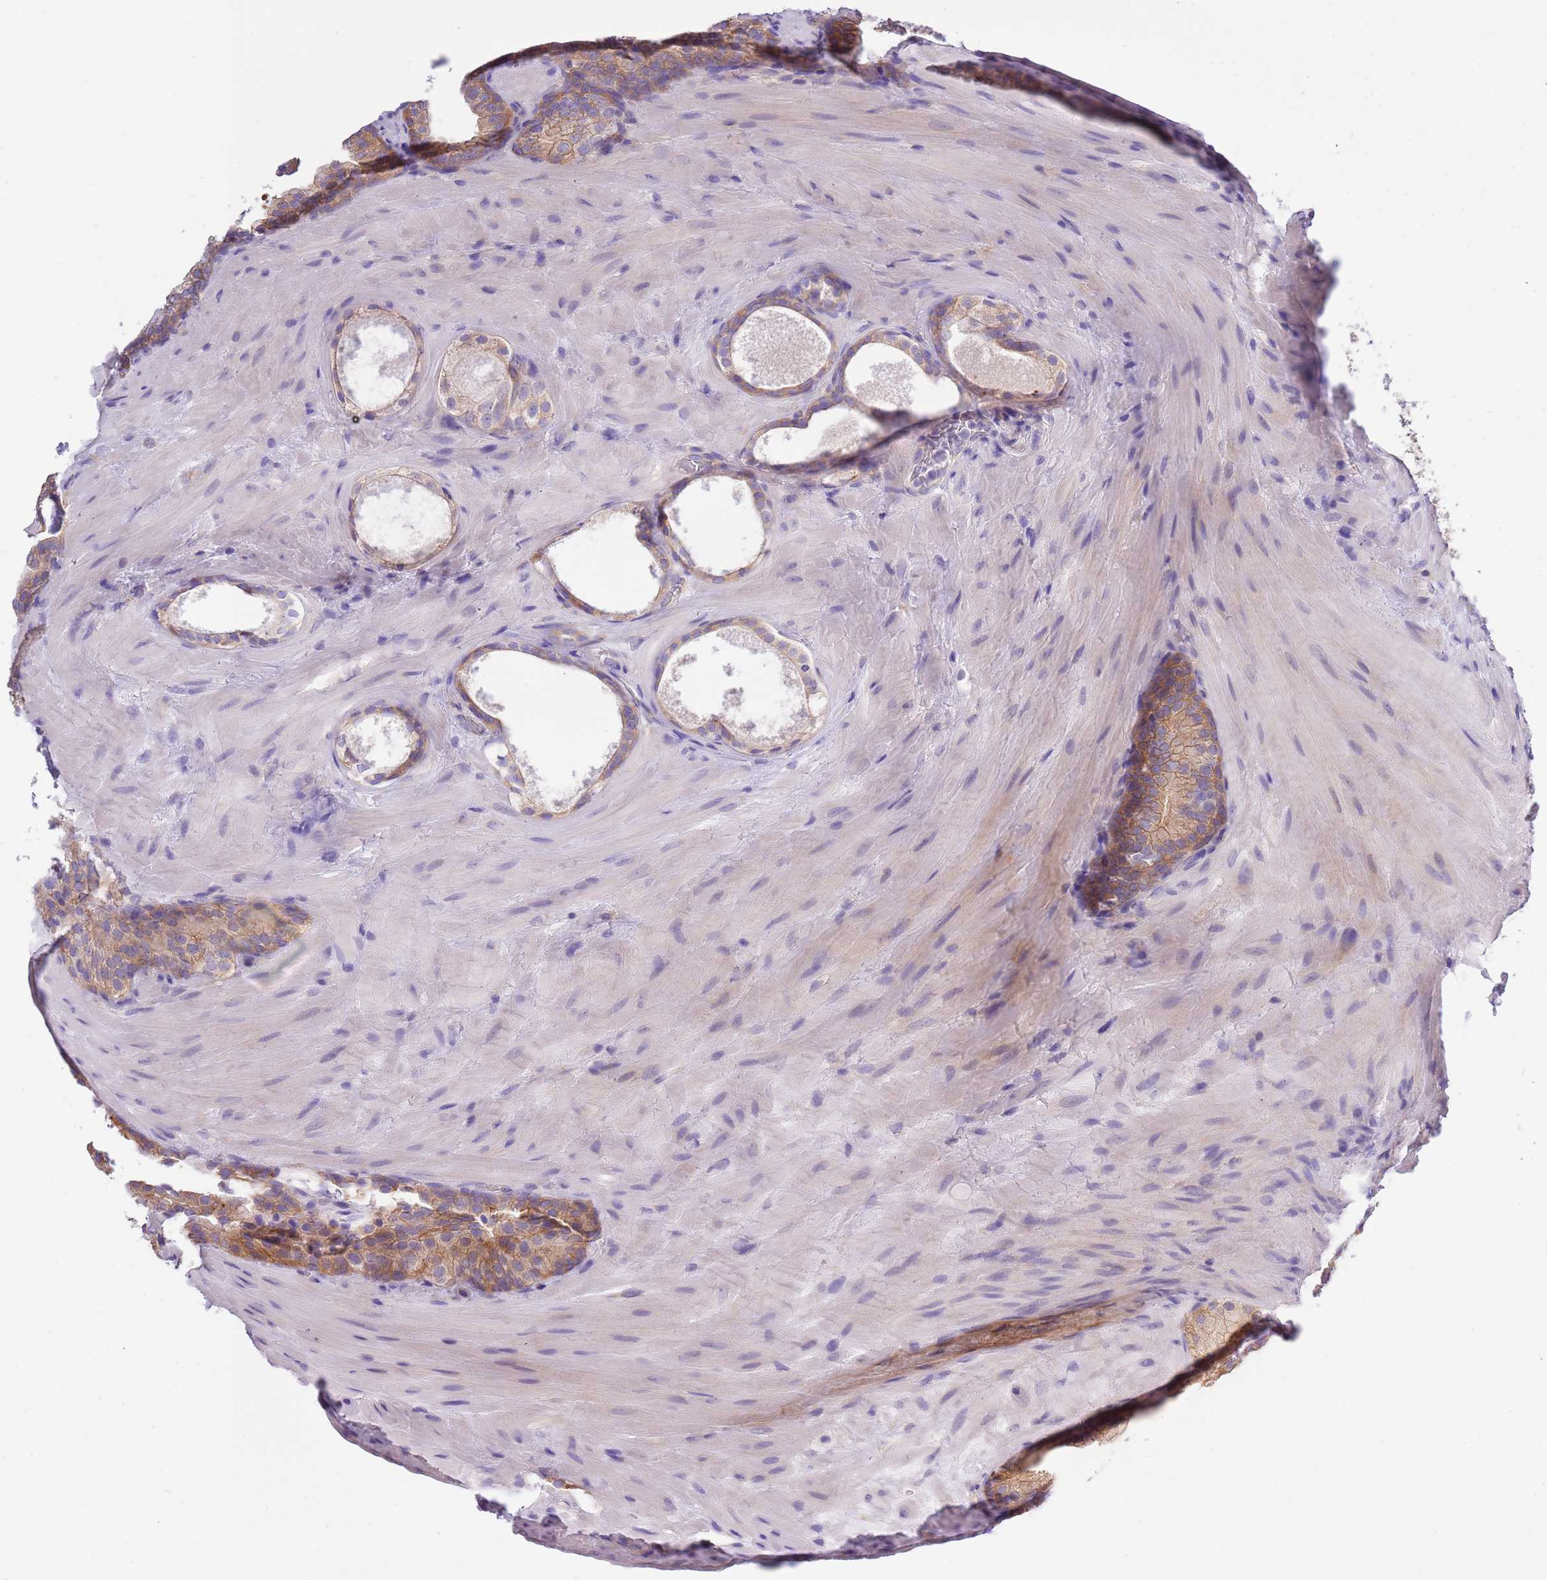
{"staining": {"intensity": "moderate", "quantity": "25%-75%", "location": "cytoplasmic/membranous"}, "tissue": "prostate cancer", "cell_type": "Tumor cells", "image_type": "cancer", "snomed": [{"axis": "morphology", "description": "Adenocarcinoma, High grade"}, {"axis": "topography", "description": "Prostate"}], "caption": "A brown stain highlights moderate cytoplasmic/membranous positivity of a protein in human adenocarcinoma (high-grade) (prostate) tumor cells.", "gene": "STIP1", "patient": {"sex": "male", "age": 60}}